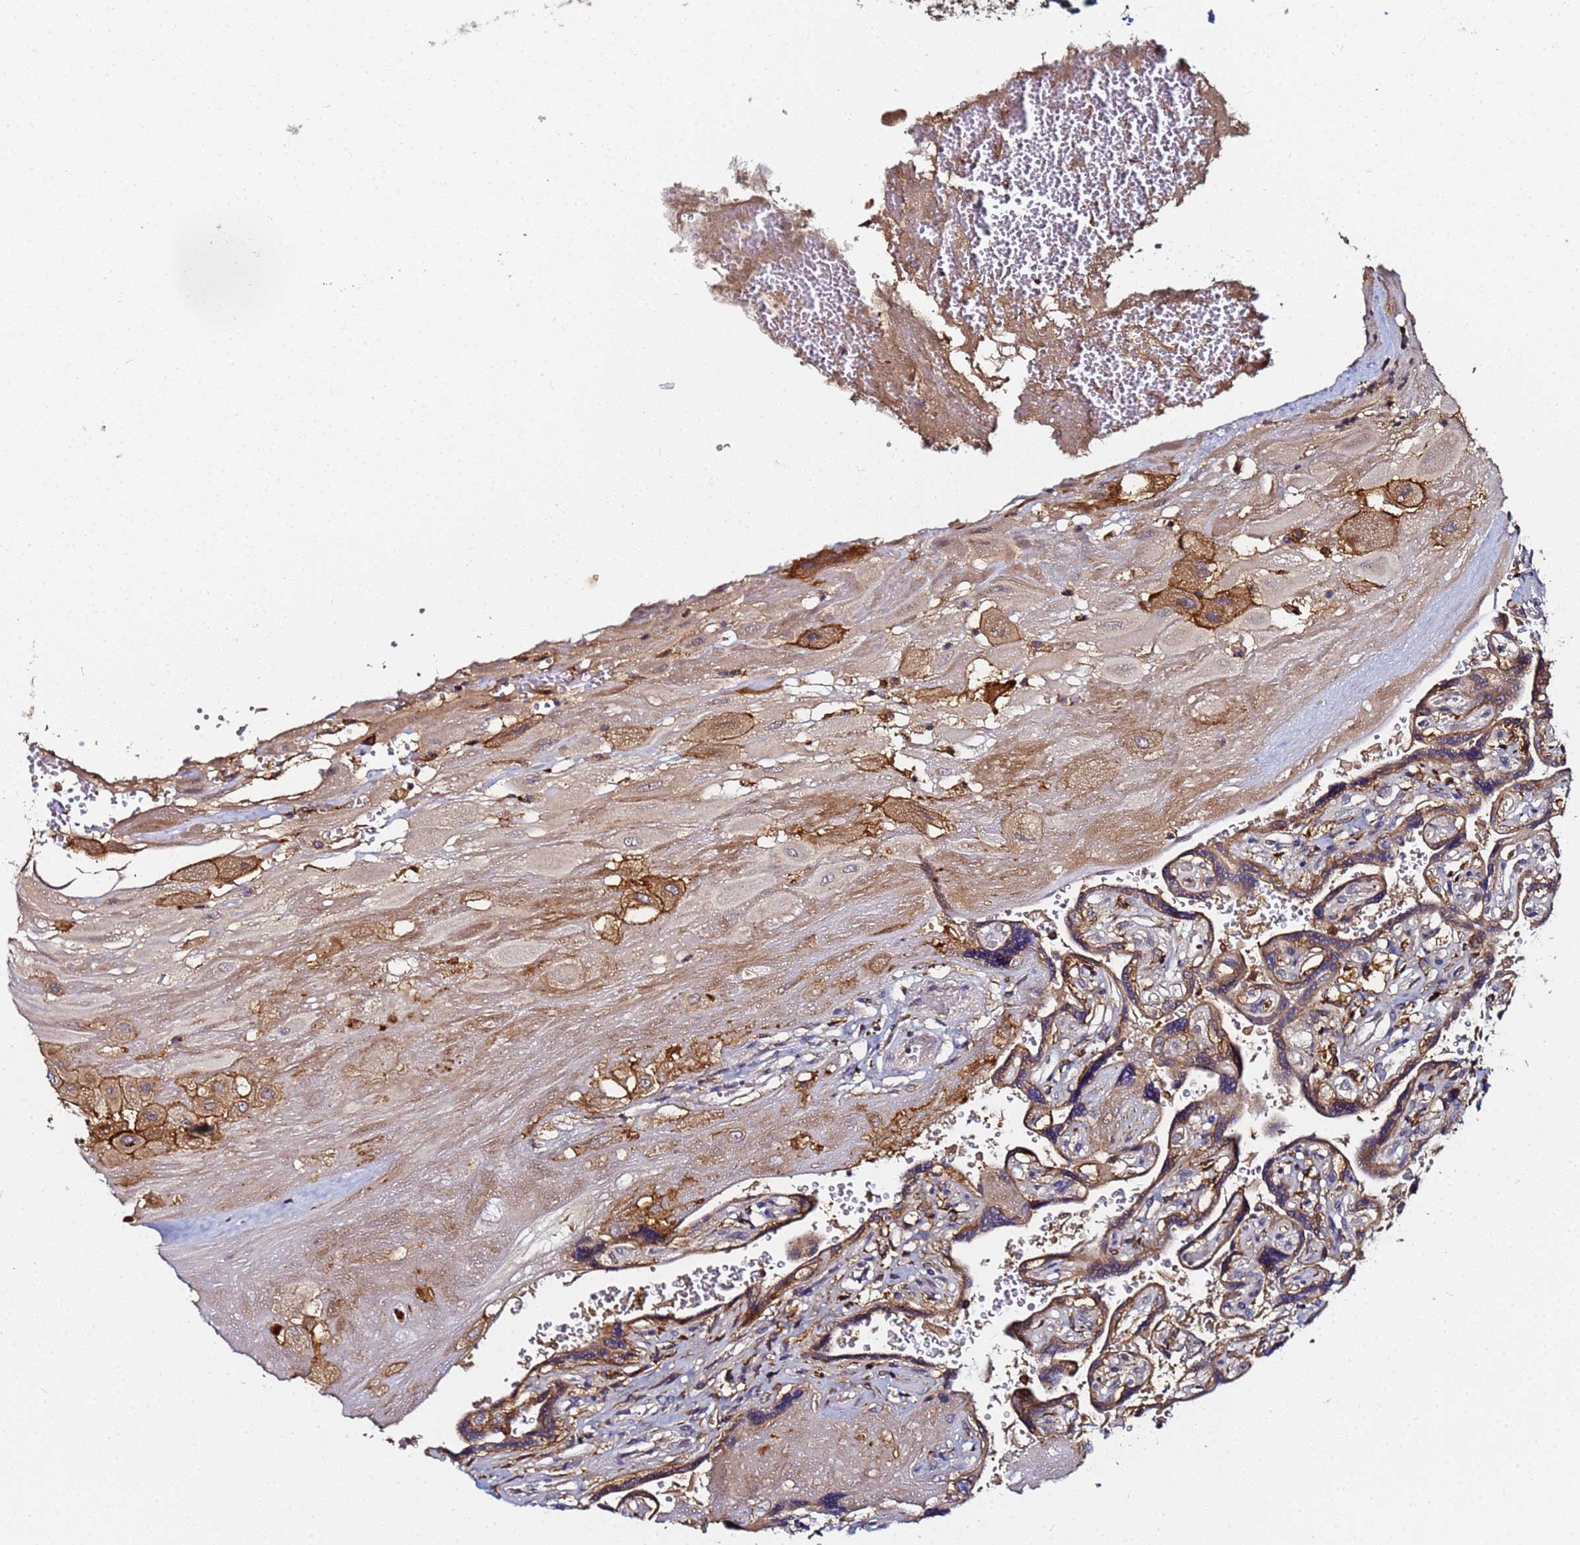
{"staining": {"intensity": "moderate", "quantity": "25%-75%", "location": "cytoplasmic/membranous"}, "tissue": "placenta", "cell_type": "Decidual cells", "image_type": "normal", "snomed": [{"axis": "morphology", "description": "Normal tissue, NOS"}, {"axis": "topography", "description": "Placenta"}], "caption": "Moderate cytoplasmic/membranous protein positivity is appreciated in approximately 25%-75% of decidual cells in placenta.", "gene": "LRRC69", "patient": {"sex": "female", "age": 32}}